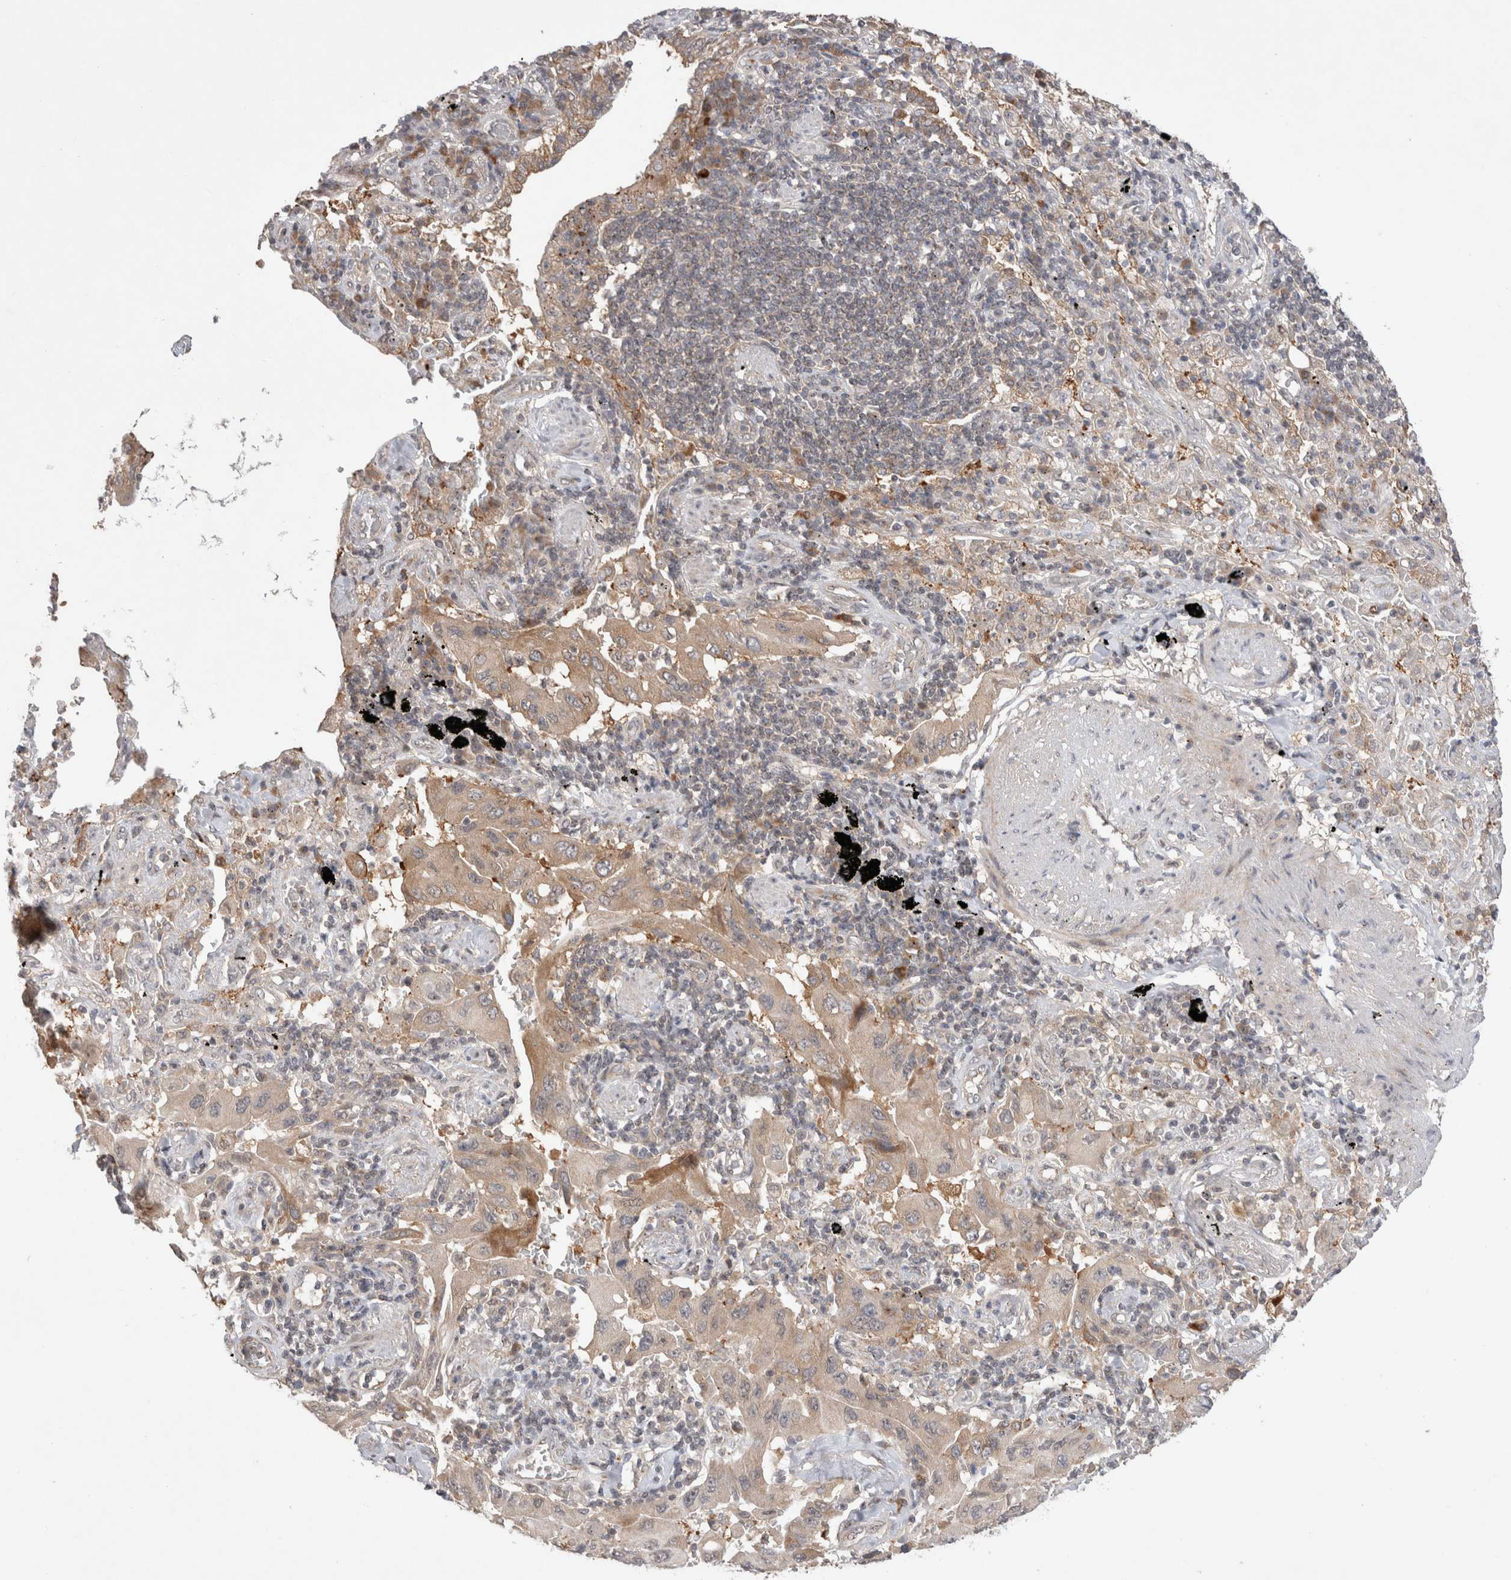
{"staining": {"intensity": "weak", "quantity": "25%-75%", "location": "cytoplasmic/membranous"}, "tissue": "lung cancer", "cell_type": "Tumor cells", "image_type": "cancer", "snomed": [{"axis": "morphology", "description": "Adenocarcinoma, NOS"}, {"axis": "topography", "description": "Lung"}], "caption": "Immunohistochemistry of human lung cancer demonstrates low levels of weak cytoplasmic/membranous expression in approximately 25%-75% of tumor cells.", "gene": "SLC29A1", "patient": {"sex": "female", "age": 65}}